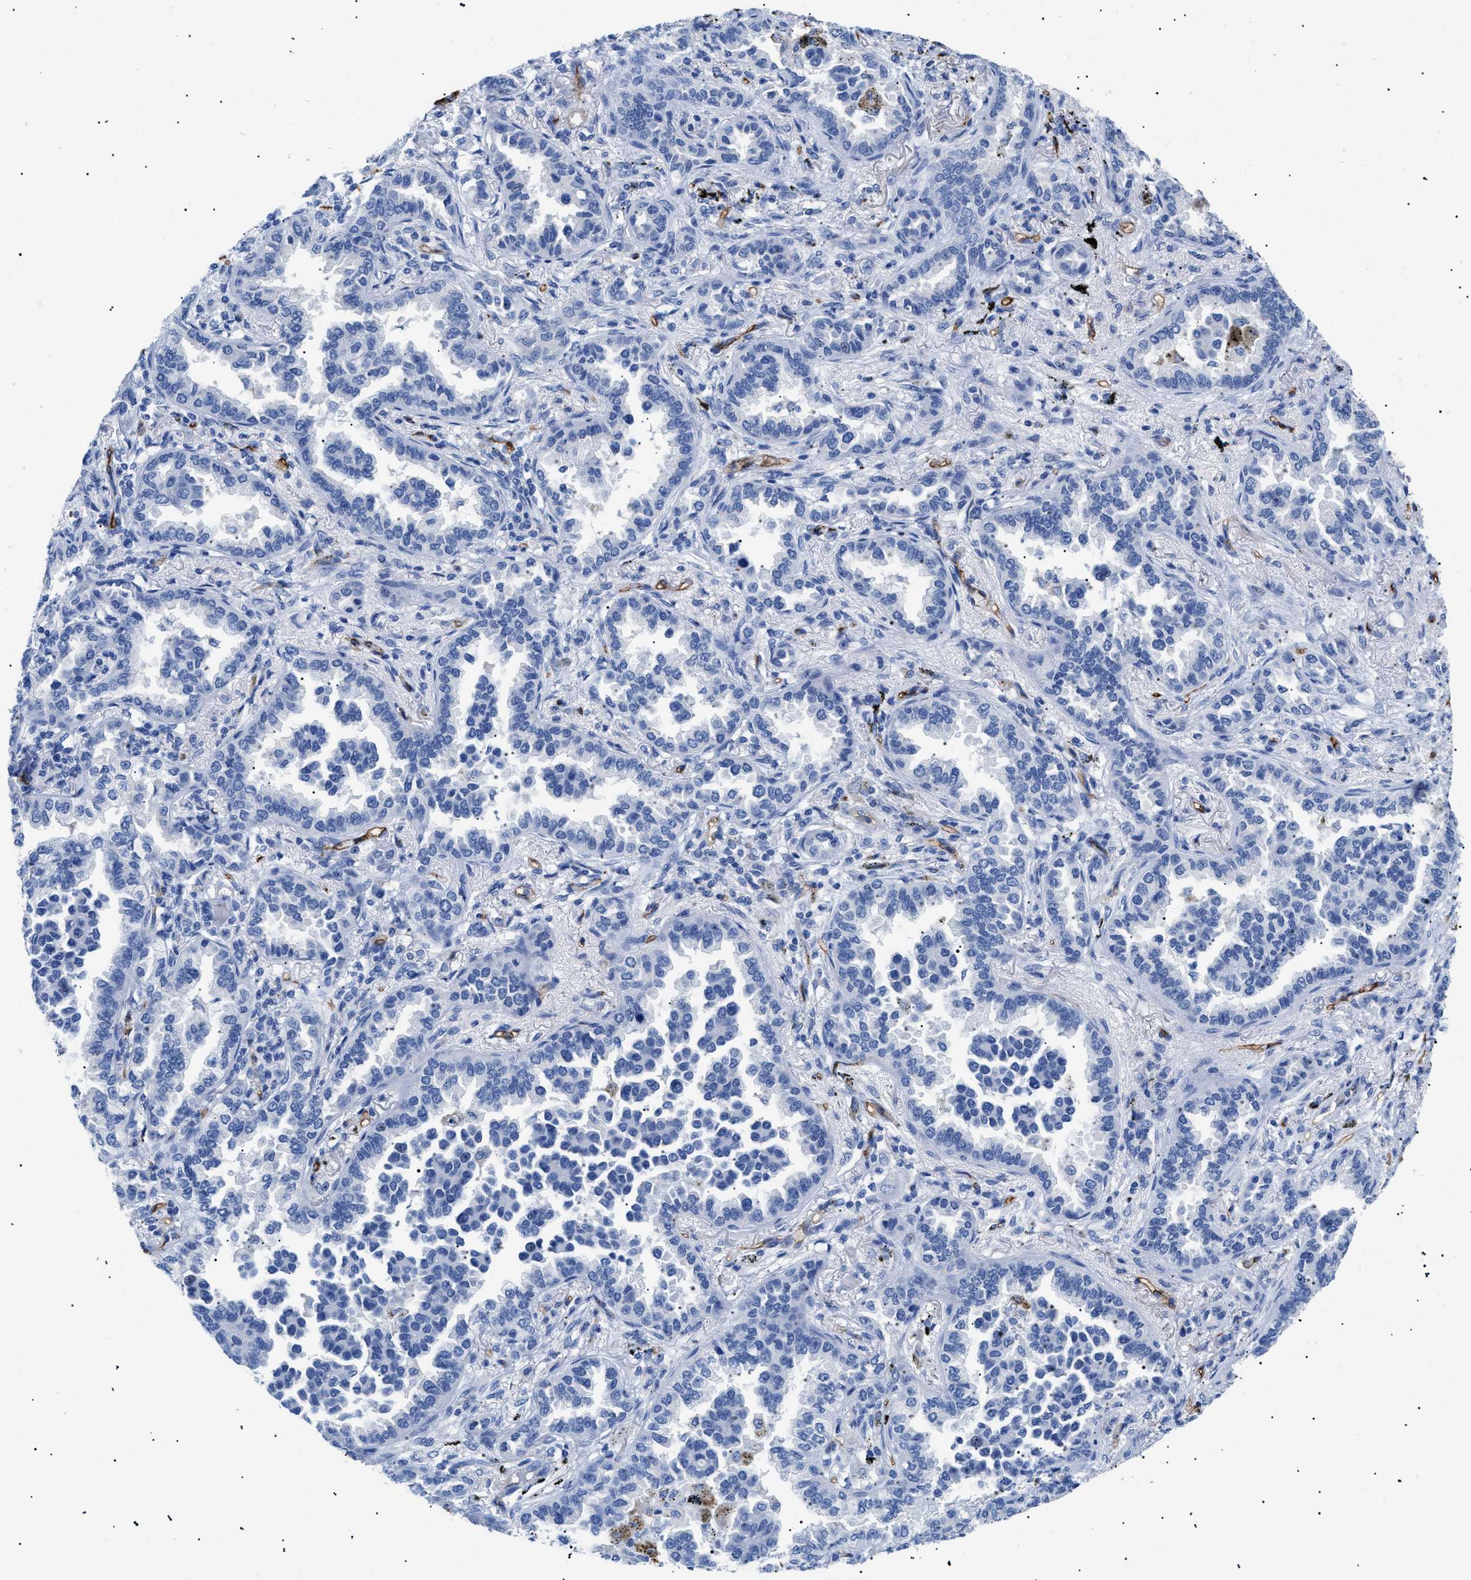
{"staining": {"intensity": "negative", "quantity": "none", "location": "none"}, "tissue": "lung cancer", "cell_type": "Tumor cells", "image_type": "cancer", "snomed": [{"axis": "morphology", "description": "Normal tissue, NOS"}, {"axis": "morphology", "description": "Adenocarcinoma, NOS"}, {"axis": "topography", "description": "Lung"}], "caption": "Photomicrograph shows no protein expression in tumor cells of lung adenocarcinoma tissue.", "gene": "PODXL", "patient": {"sex": "male", "age": 59}}